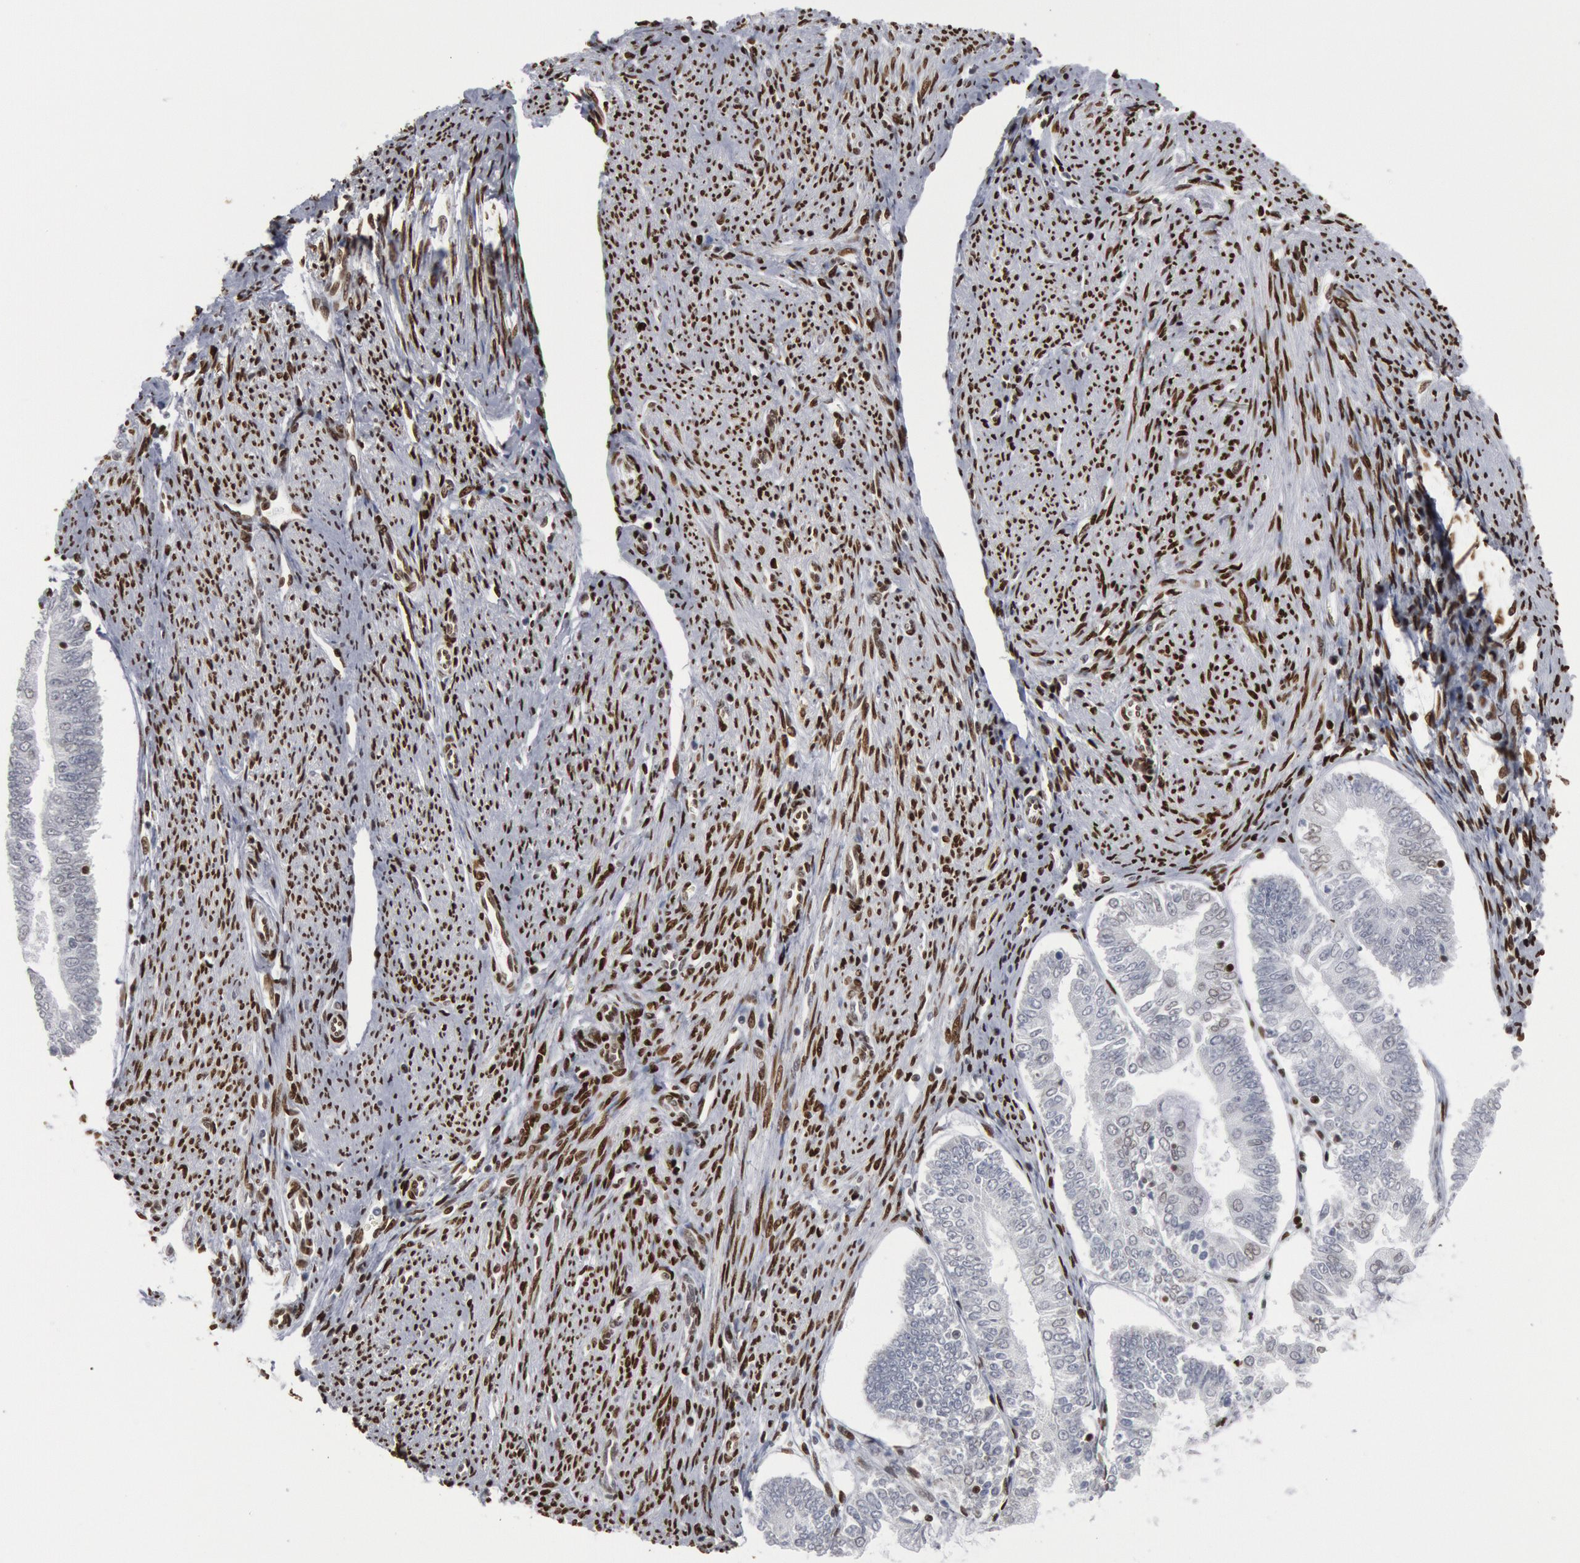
{"staining": {"intensity": "negative", "quantity": "none", "location": "none"}, "tissue": "endometrial cancer", "cell_type": "Tumor cells", "image_type": "cancer", "snomed": [{"axis": "morphology", "description": "Adenocarcinoma, NOS"}, {"axis": "topography", "description": "Endometrium"}], "caption": "The immunohistochemistry (IHC) photomicrograph has no significant positivity in tumor cells of endometrial cancer tissue. Nuclei are stained in blue.", "gene": "MECP2", "patient": {"sex": "female", "age": 75}}